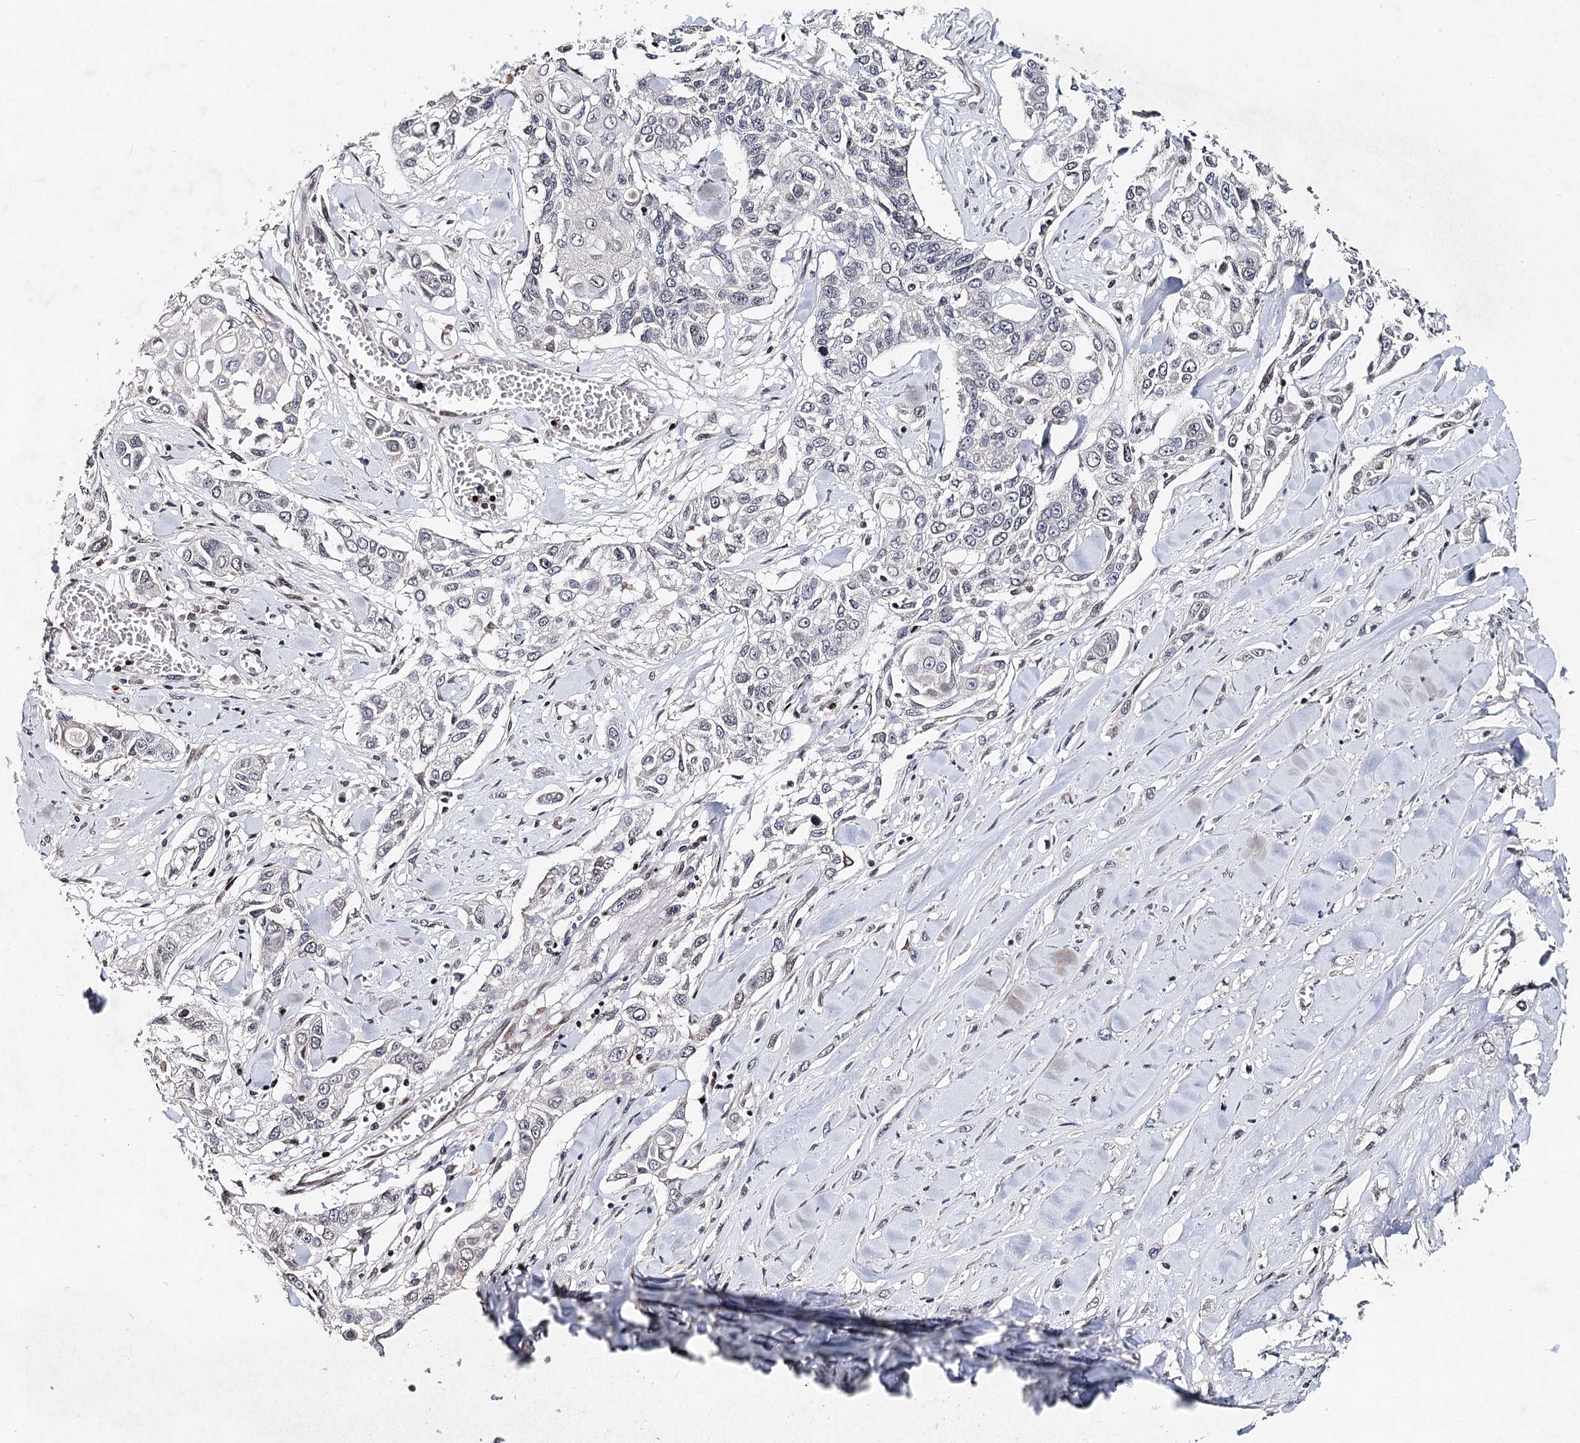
{"staining": {"intensity": "negative", "quantity": "none", "location": "none"}, "tissue": "lung cancer", "cell_type": "Tumor cells", "image_type": "cancer", "snomed": [{"axis": "morphology", "description": "Squamous cell carcinoma, NOS"}, {"axis": "topography", "description": "Lung"}], "caption": "Tumor cells show no significant positivity in lung squamous cell carcinoma.", "gene": "FRMD4A", "patient": {"sex": "male", "age": 71}}